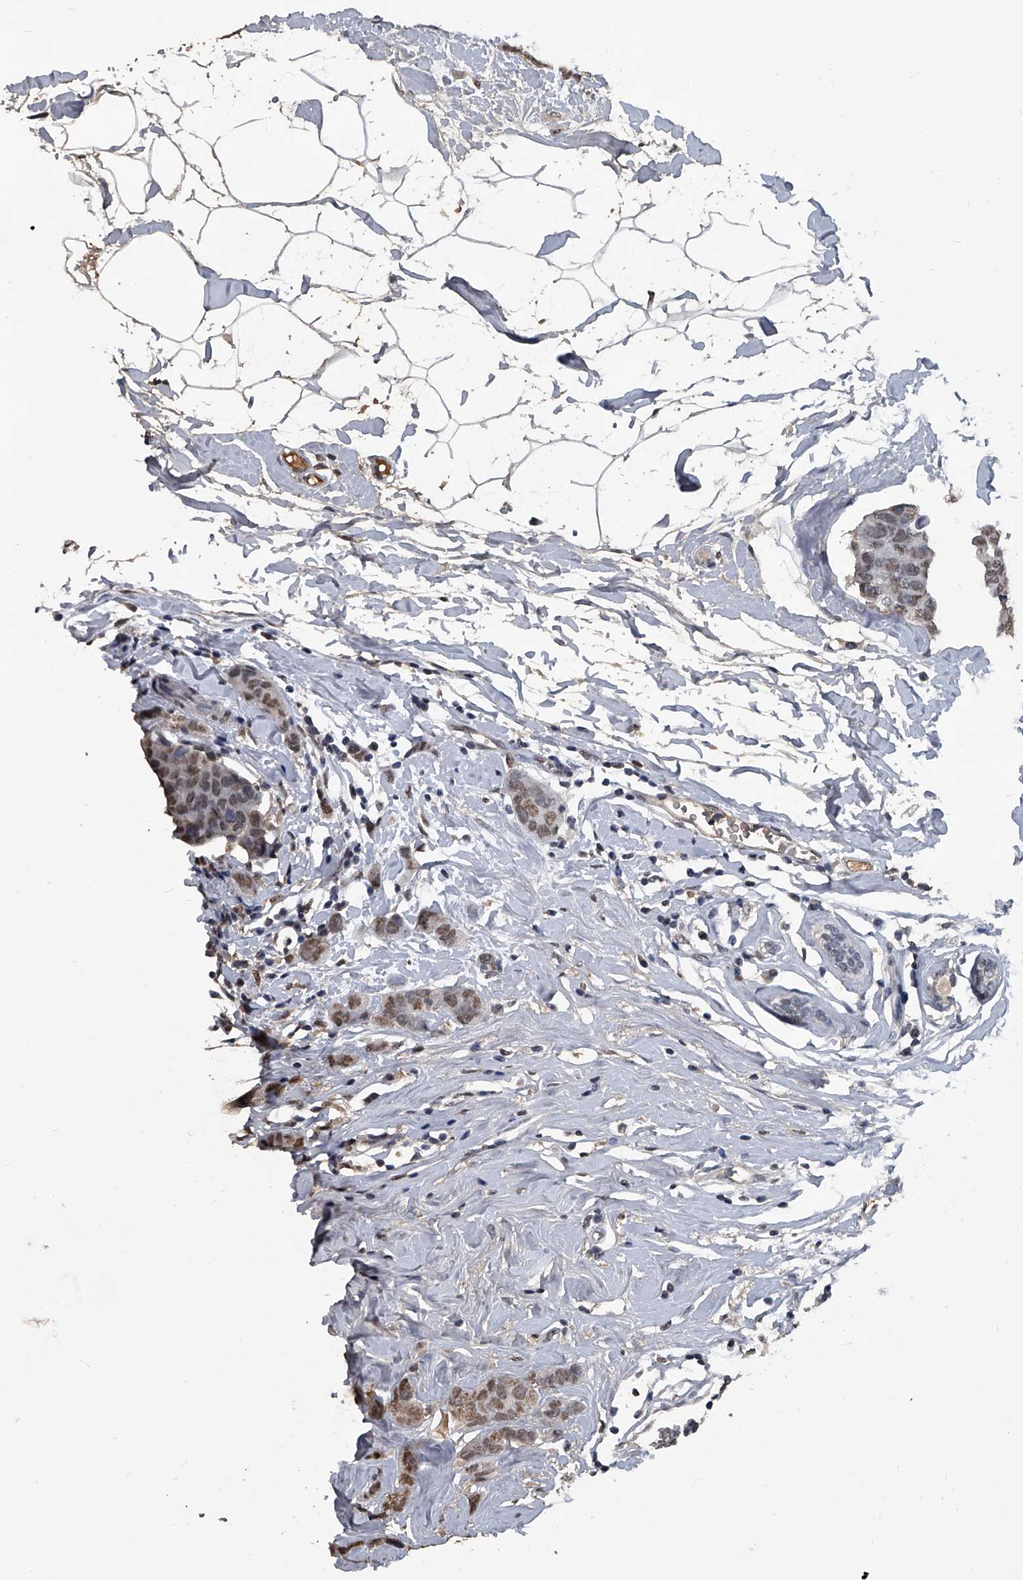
{"staining": {"intensity": "moderate", "quantity": ">75%", "location": "nuclear"}, "tissue": "breast cancer", "cell_type": "Tumor cells", "image_type": "cancer", "snomed": [{"axis": "morphology", "description": "Normal tissue, NOS"}, {"axis": "morphology", "description": "Duct carcinoma"}, {"axis": "topography", "description": "Breast"}], "caption": "A high-resolution histopathology image shows immunohistochemistry staining of breast invasive ductal carcinoma, which reveals moderate nuclear staining in about >75% of tumor cells. Ihc stains the protein of interest in brown and the nuclei are stained blue.", "gene": "MATR3", "patient": {"sex": "female", "age": 50}}